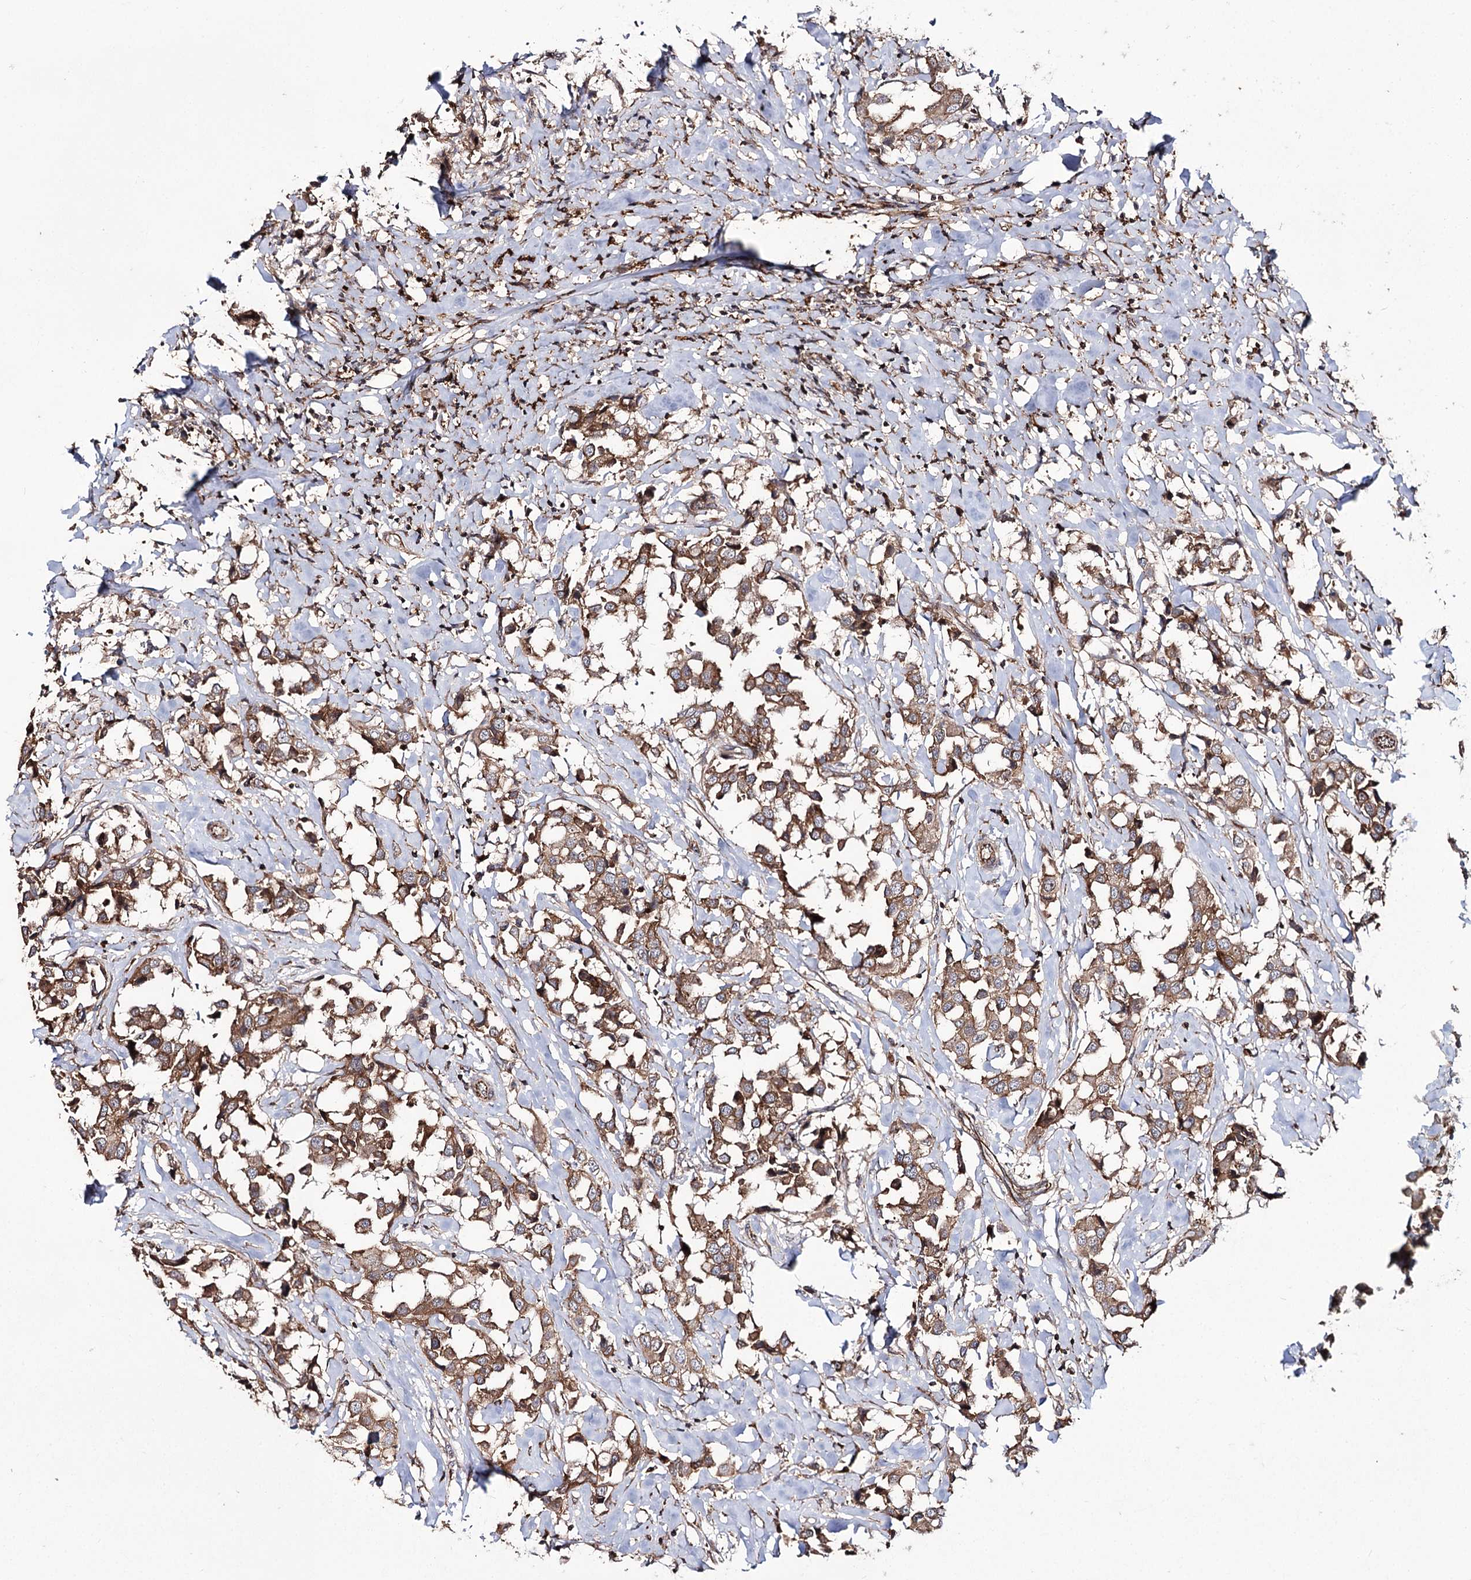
{"staining": {"intensity": "moderate", "quantity": ">75%", "location": "cytoplasmic/membranous"}, "tissue": "breast cancer", "cell_type": "Tumor cells", "image_type": "cancer", "snomed": [{"axis": "morphology", "description": "Duct carcinoma"}, {"axis": "topography", "description": "Breast"}], "caption": "A medium amount of moderate cytoplasmic/membranous staining is identified in approximately >75% of tumor cells in breast intraductal carcinoma tissue.", "gene": "DHX29", "patient": {"sex": "female", "age": 80}}